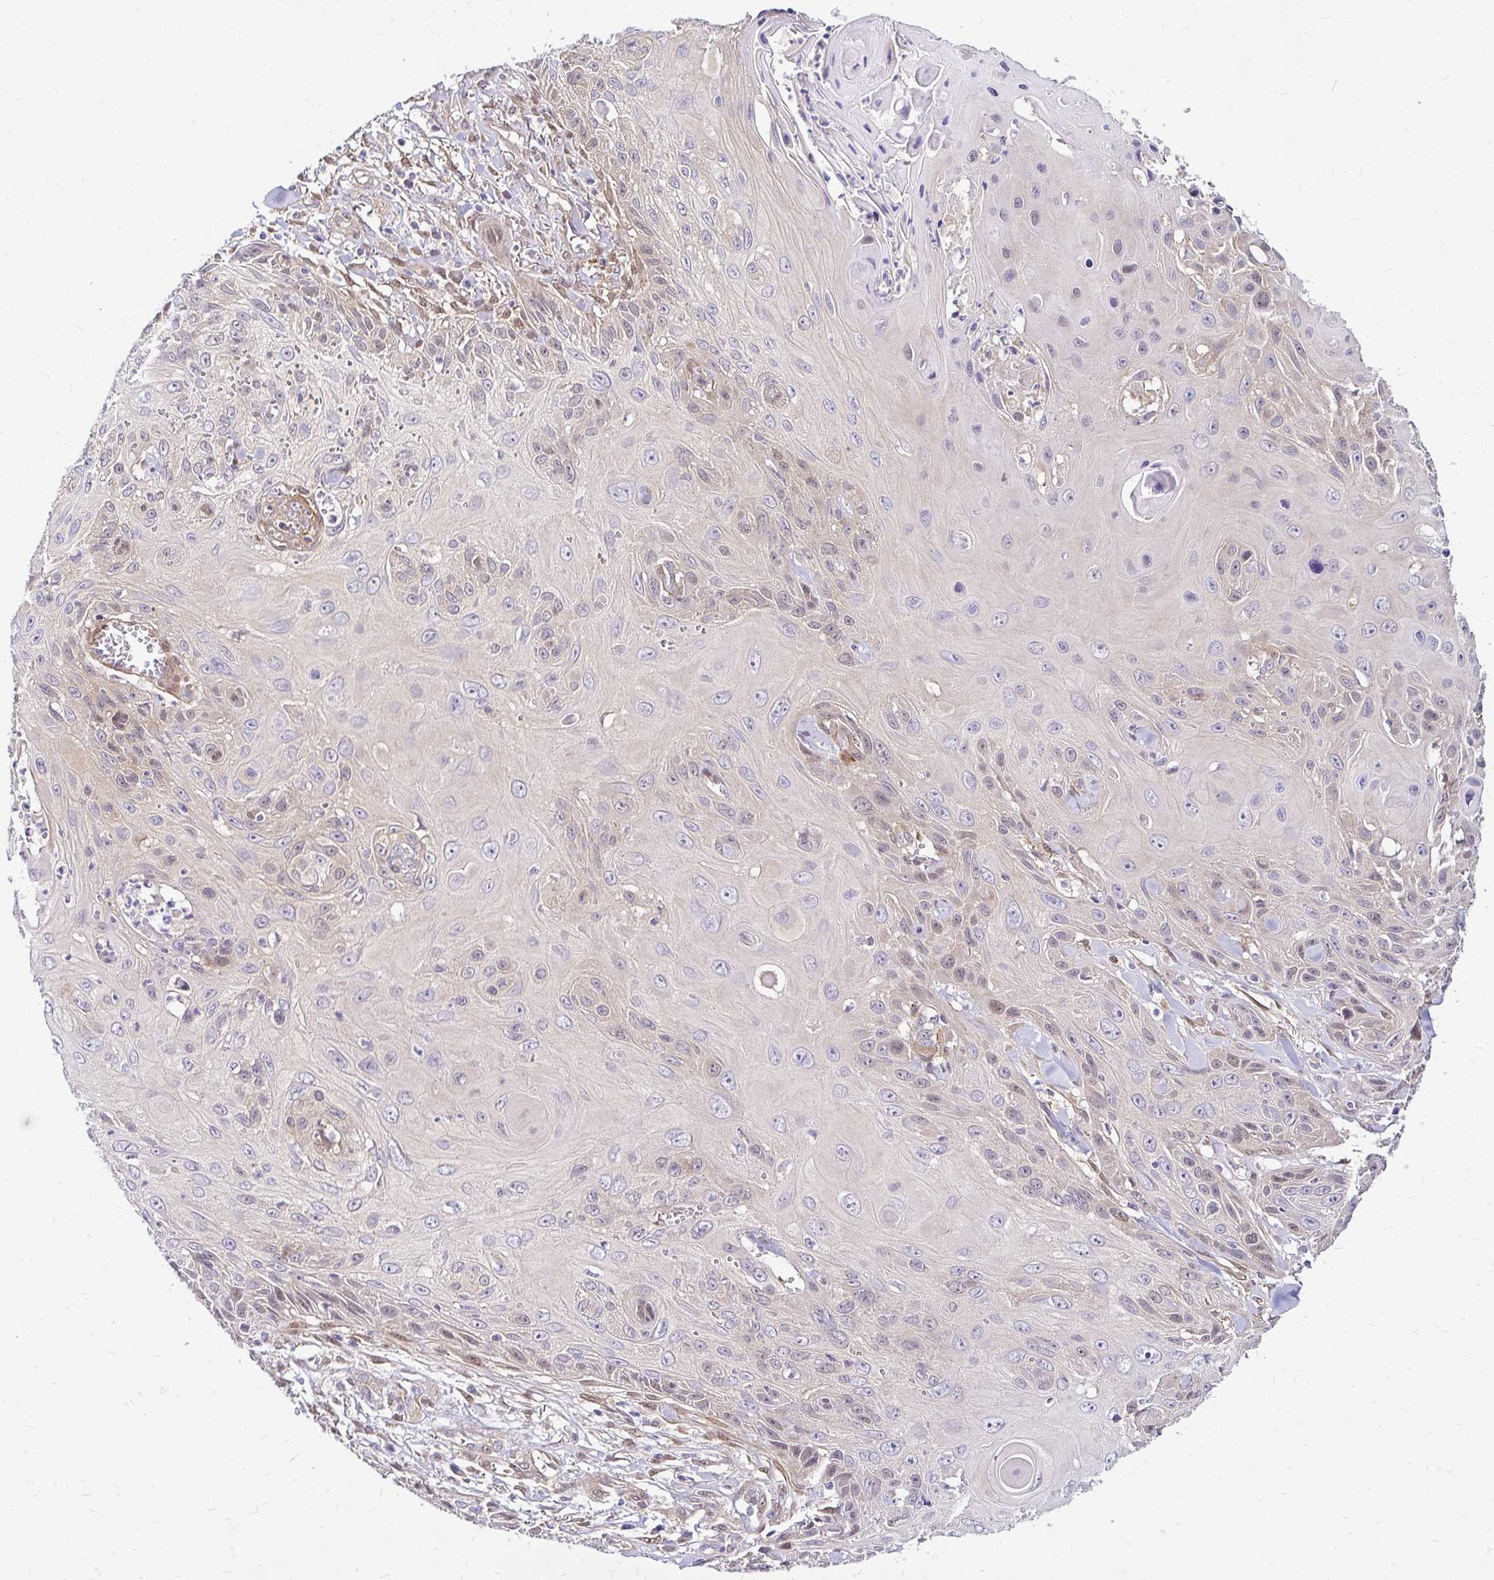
{"staining": {"intensity": "weak", "quantity": "<25%", "location": "nuclear"}, "tissue": "skin cancer", "cell_type": "Tumor cells", "image_type": "cancer", "snomed": [{"axis": "morphology", "description": "Squamous cell carcinoma, NOS"}, {"axis": "topography", "description": "Skin"}, {"axis": "topography", "description": "Vulva"}], "caption": "Immunohistochemical staining of skin squamous cell carcinoma shows no significant expression in tumor cells.", "gene": "YAP1", "patient": {"sex": "female", "age": 83}}